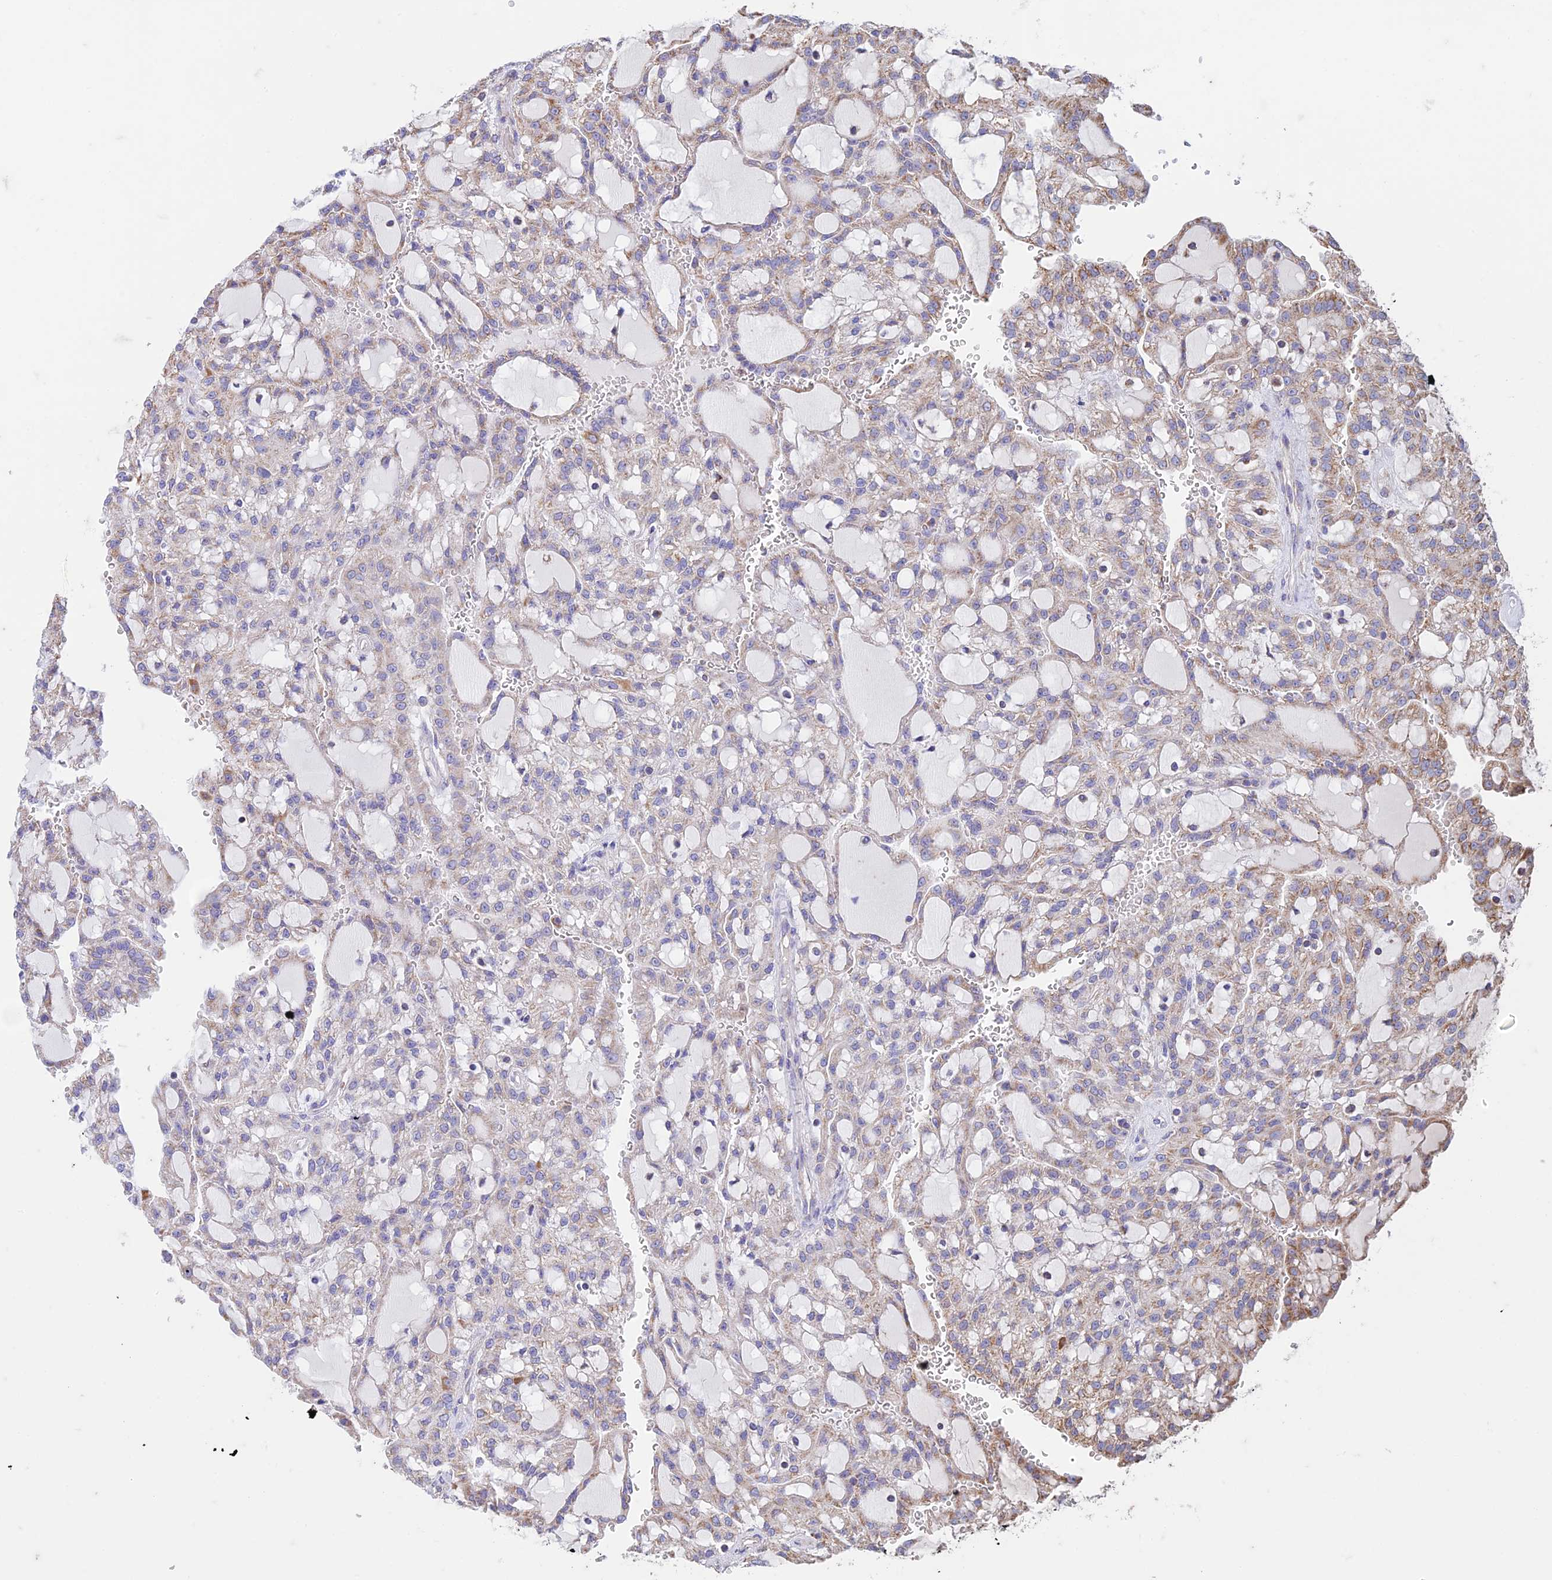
{"staining": {"intensity": "weak", "quantity": "<25%", "location": "cytoplasmic/membranous"}, "tissue": "renal cancer", "cell_type": "Tumor cells", "image_type": "cancer", "snomed": [{"axis": "morphology", "description": "Adenocarcinoma, NOS"}, {"axis": "topography", "description": "Kidney"}], "caption": "This is an IHC photomicrograph of human adenocarcinoma (renal). There is no staining in tumor cells.", "gene": "ZNF181", "patient": {"sex": "male", "age": 63}}